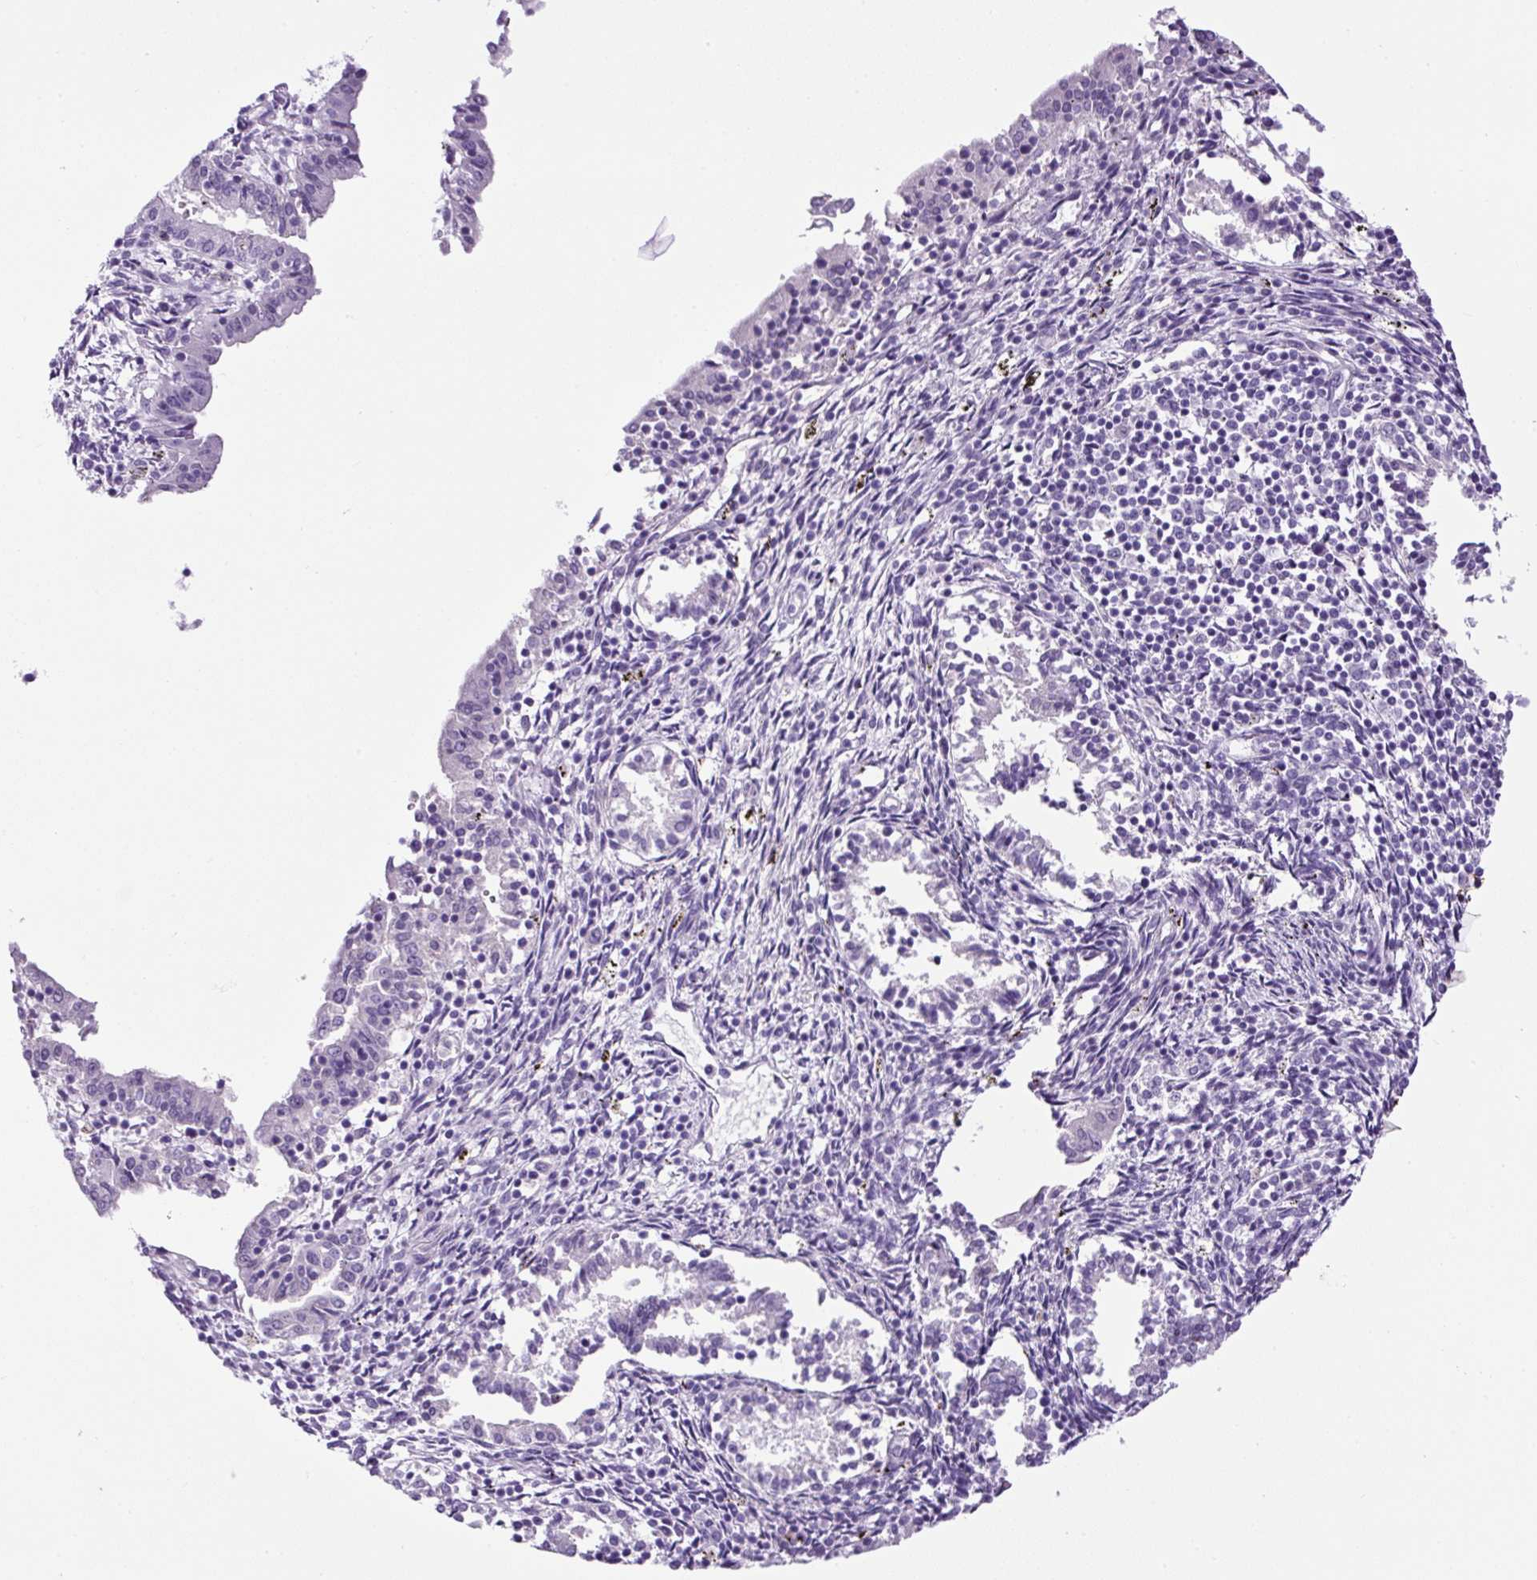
{"staining": {"intensity": "negative", "quantity": "none", "location": "none"}, "tissue": "endometrium", "cell_type": "Cells in endometrial stroma", "image_type": "normal", "snomed": [{"axis": "morphology", "description": "Normal tissue, NOS"}, {"axis": "topography", "description": "Endometrium"}], "caption": "This is a micrograph of immunohistochemistry (IHC) staining of benign endometrium, which shows no positivity in cells in endometrial stroma. (DAB (3,3'-diaminobenzidine) immunohistochemistry (IHC) with hematoxylin counter stain).", "gene": "SP8", "patient": {"sex": "female", "age": 41}}